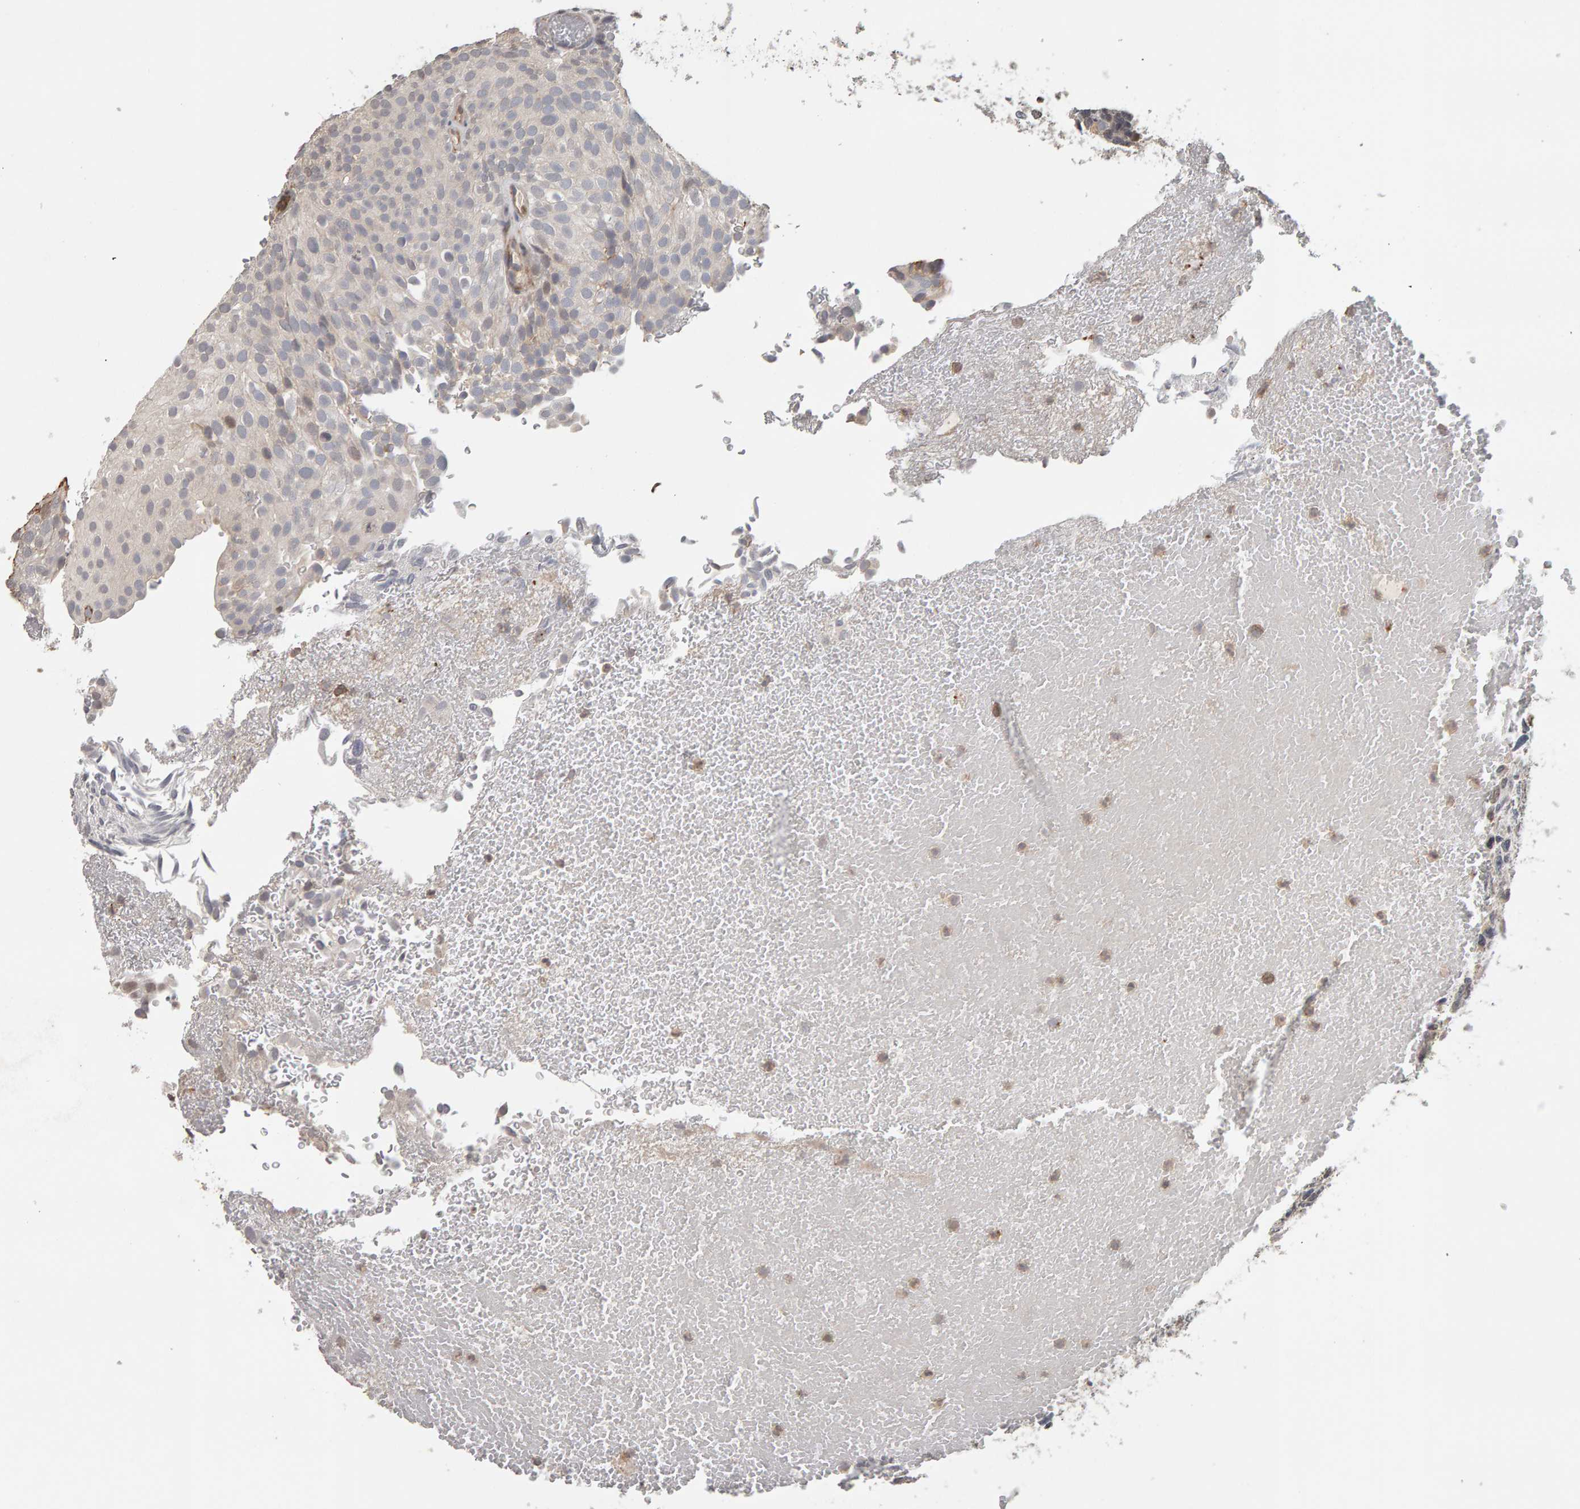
{"staining": {"intensity": "weak", "quantity": "<25%", "location": "cytoplasmic/membranous"}, "tissue": "urothelial cancer", "cell_type": "Tumor cells", "image_type": "cancer", "snomed": [{"axis": "morphology", "description": "Urothelial carcinoma, Low grade"}, {"axis": "topography", "description": "Urinary bladder"}], "caption": "Photomicrograph shows no significant protein staining in tumor cells of urothelial cancer.", "gene": "TEFM", "patient": {"sex": "male", "age": 78}}